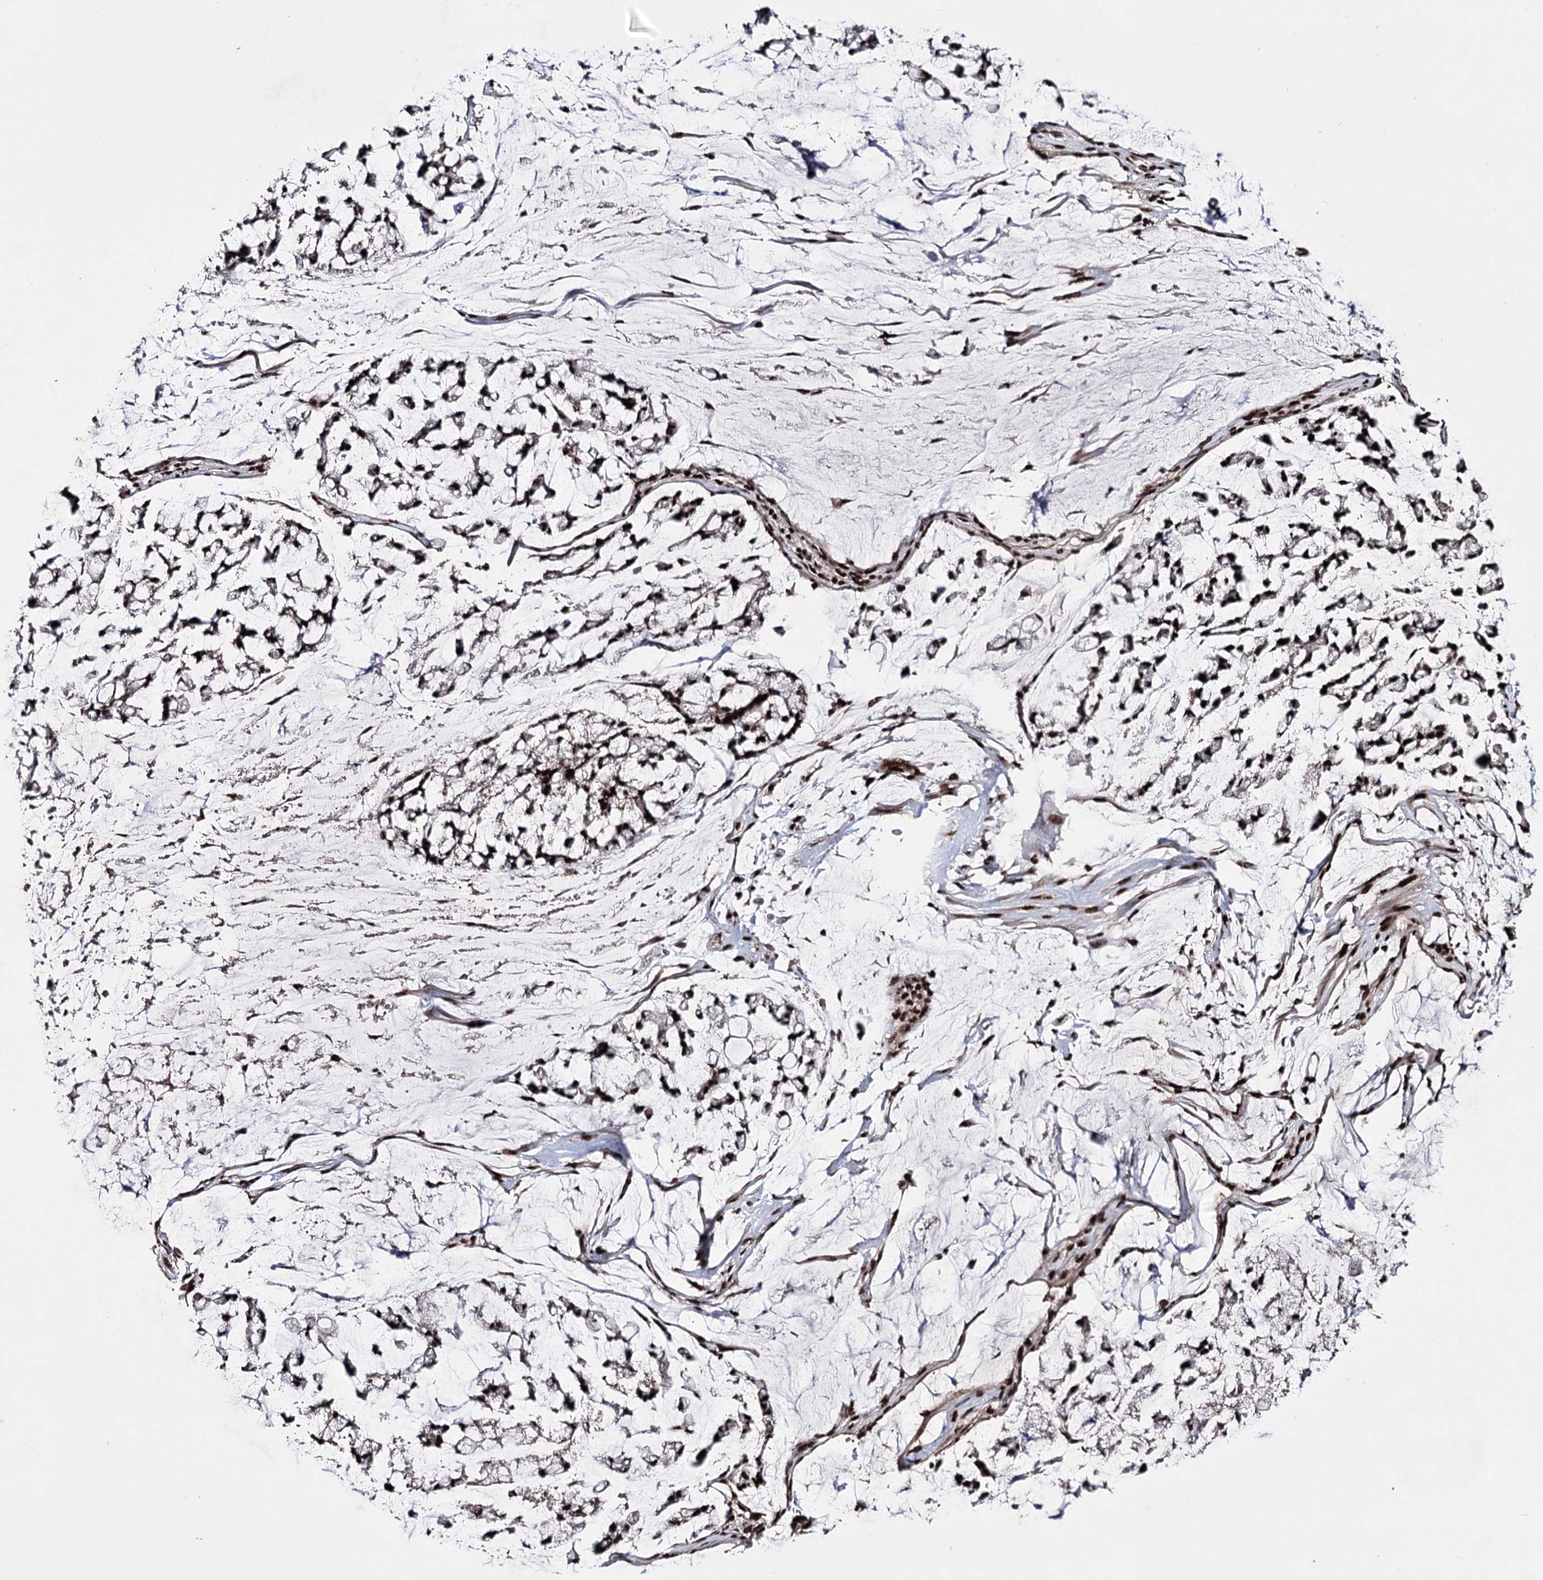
{"staining": {"intensity": "moderate", "quantity": ">75%", "location": "nuclear"}, "tissue": "stomach cancer", "cell_type": "Tumor cells", "image_type": "cancer", "snomed": [{"axis": "morphology", "description": "Adenocarcinoma, NOS"}, {"axis": "topography", "description": "Stomach, lower"}], "caption": "Stomach adenocarcinoma tissue shows moderate nuclear staining in about >75% of tumor cells The staining is performed using DAB (3,3'-diaminobenzidine) brown chromogen to label protein expression. The nuclei are counter-stained blue using hematoxylin.", "gene": "PRPF40A", "patient": {"sex": "male", "age": 67}}